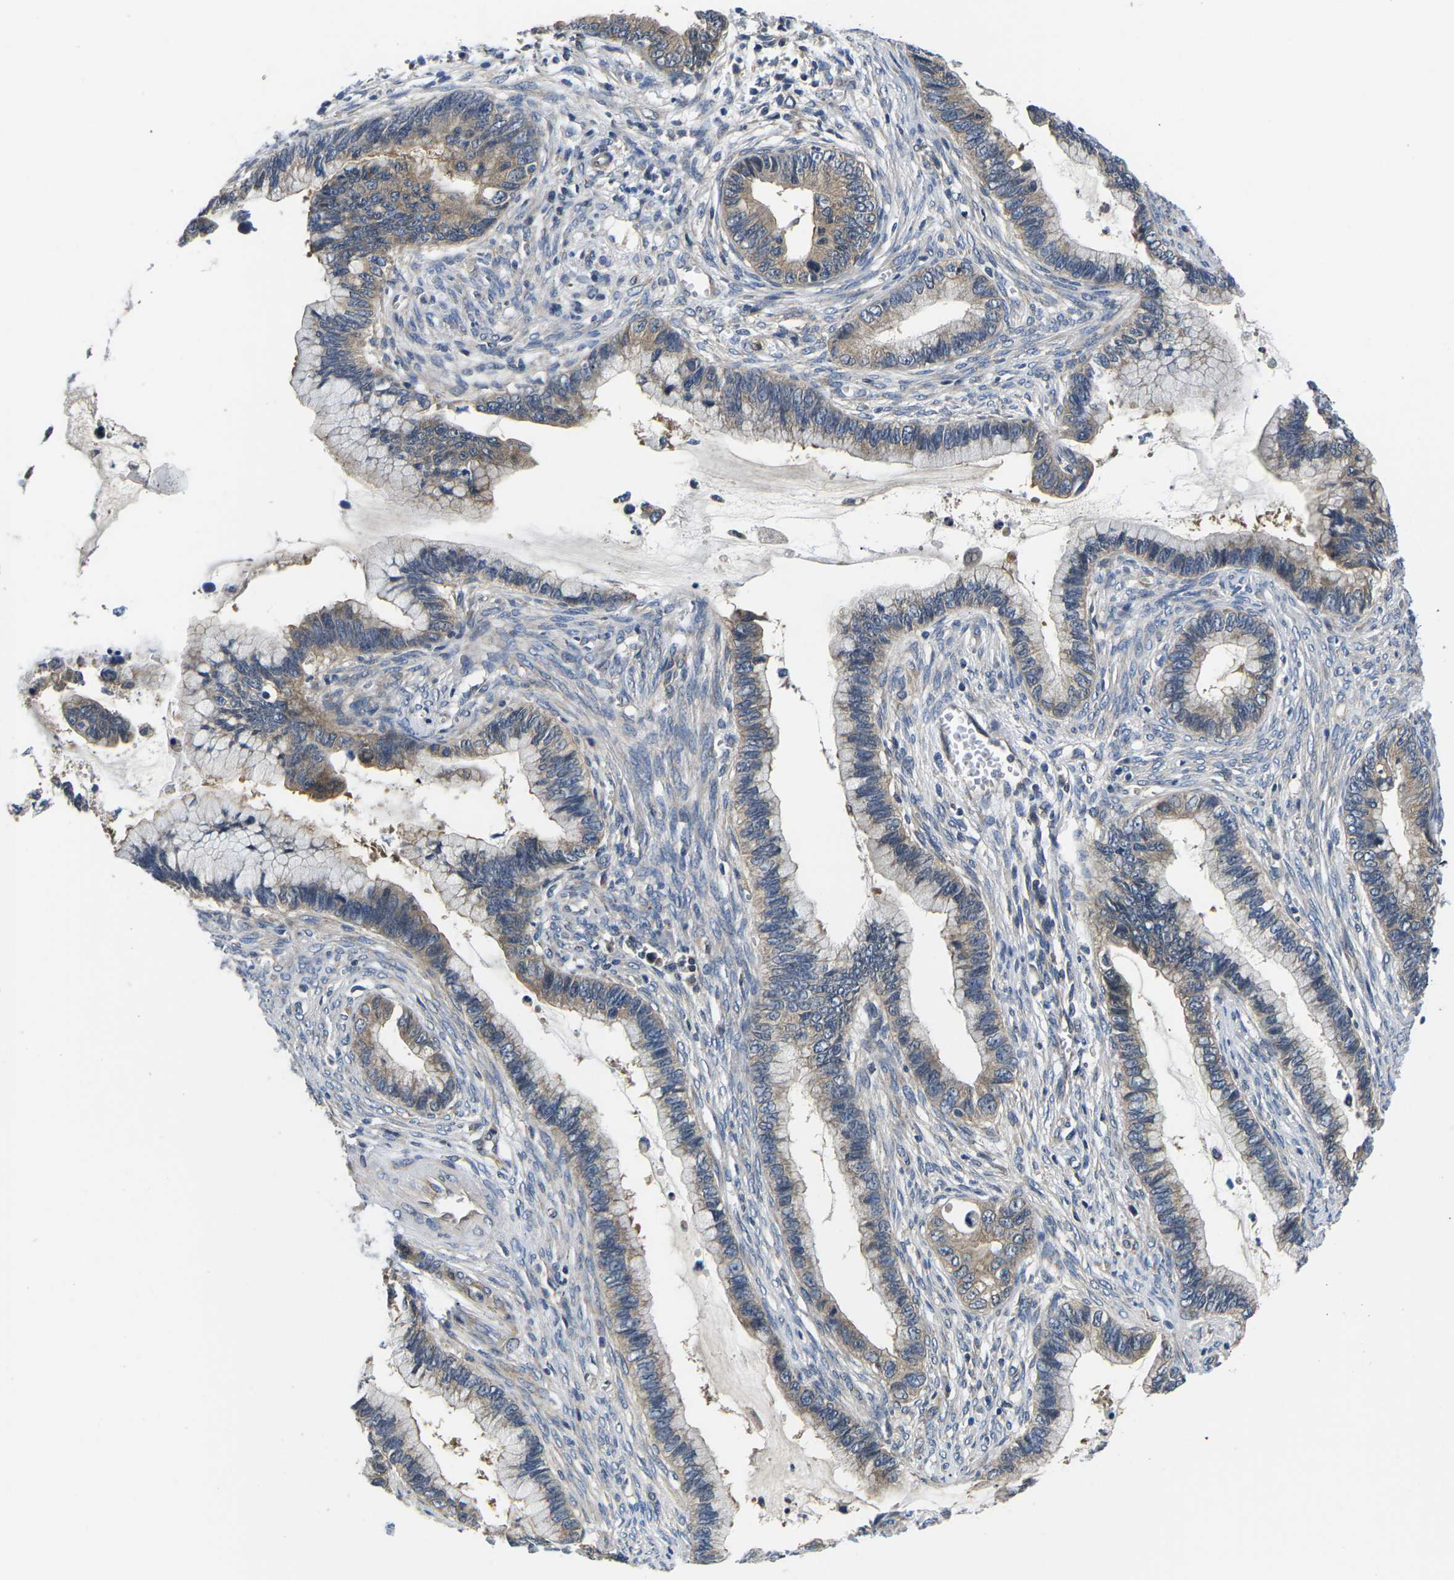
{"staining": {"intensity": "weak", "quantity": ">75%", "location": "cytoplasmic/membranous"}, "tissue": "cervical cancer", "cell_type": "Tumor cells", "image_type": "cancer", "snomed": [{"axis": "morphology", "description": "Adenocarcinoma, NOS"}, {"axis": "topography", "description": "Cervix"}], "caption": "High-power microscopy captured an immunohistochemistry histopathology image of adenocarcinoma (cervical), revealing weak cytoplasmic/membranous expression in approximately >75% of tumor cells.", "gene": "GSK3B", "patient": {"sex": "female", "age": 44}}